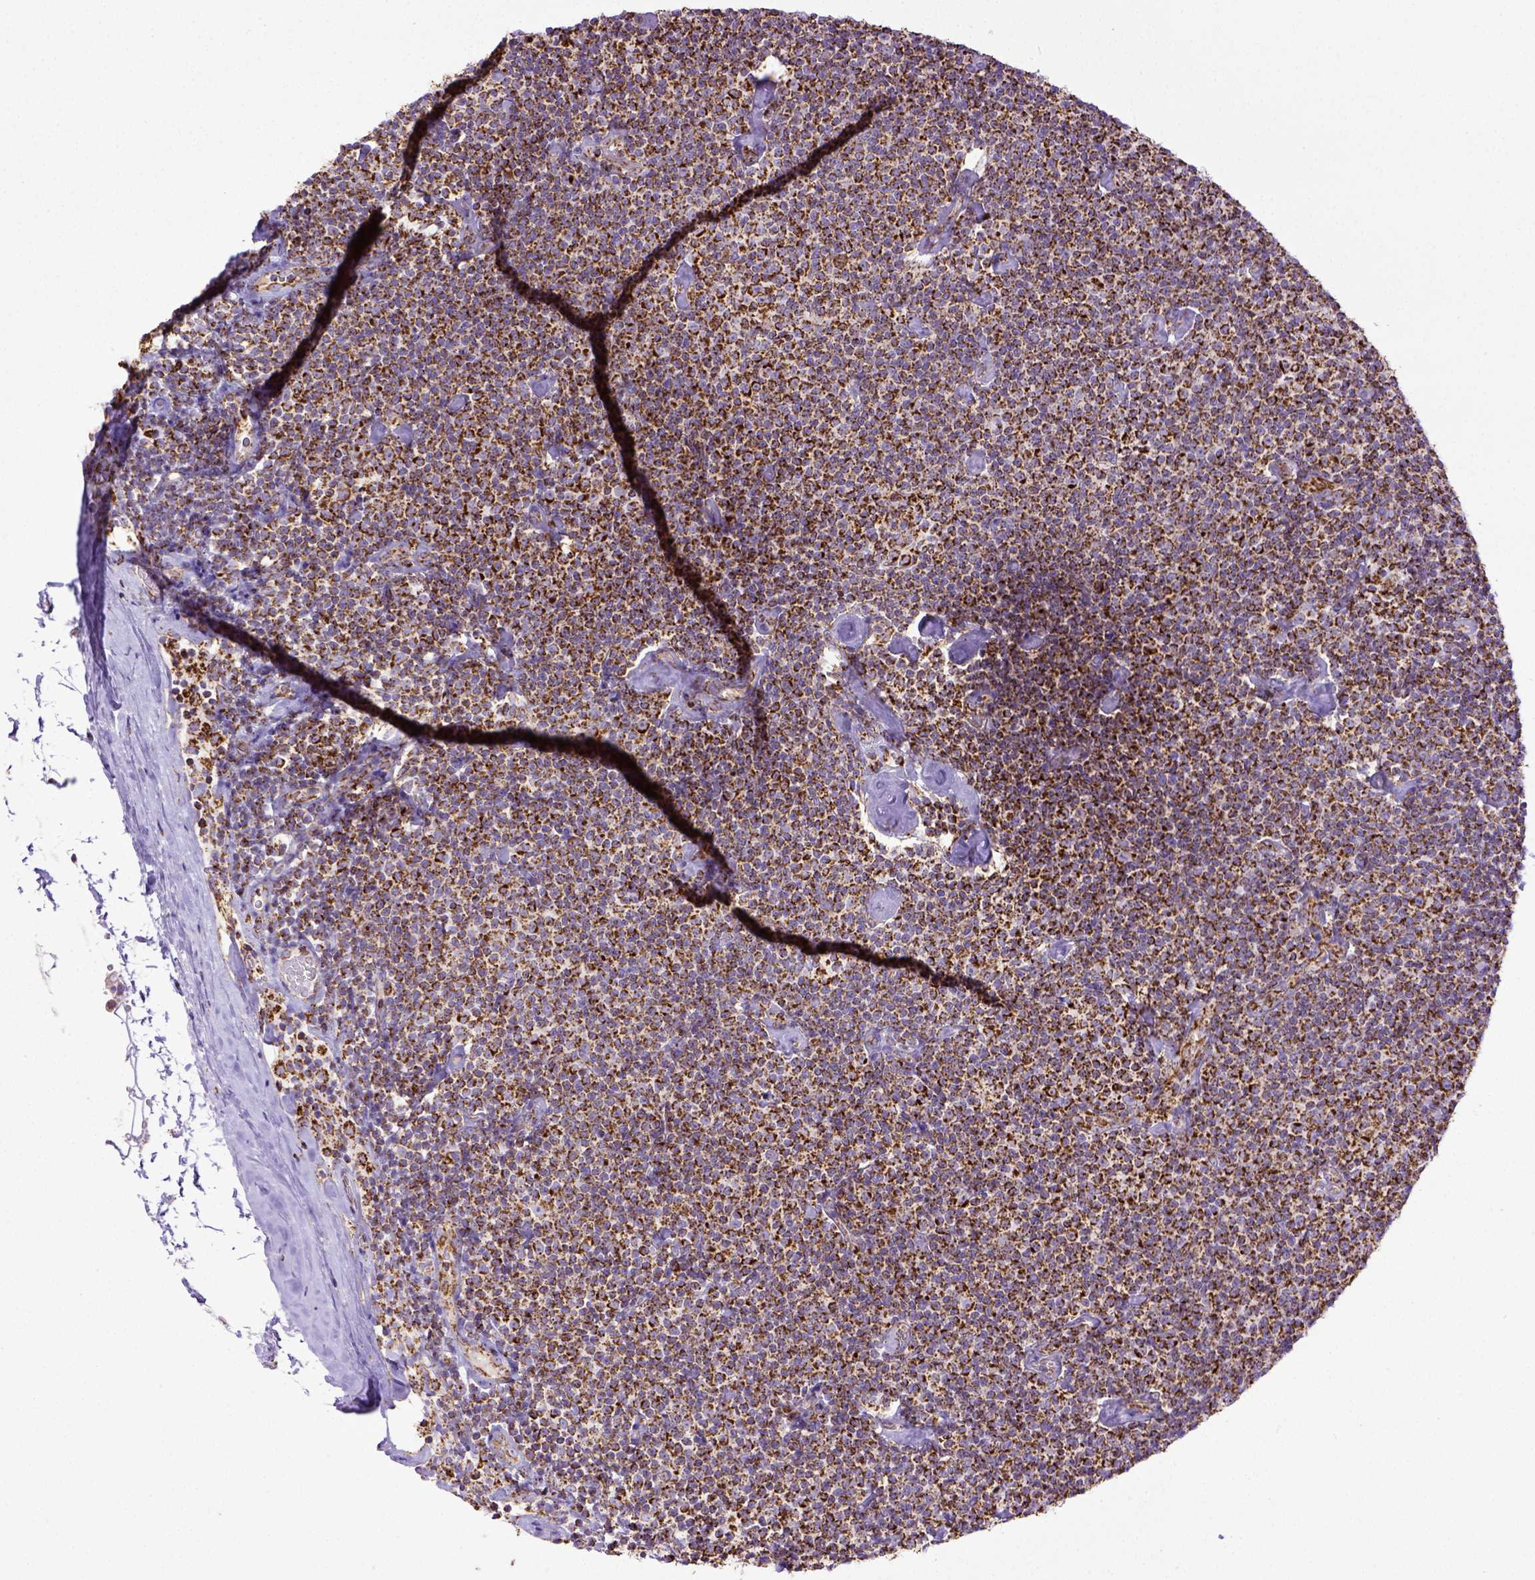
{"staining": {"intensity": "strong", "quantity": ">75%", "location": "cytoplasmic/membranous"}, "tissue": "lymphoma", "cell_type": "Tumor cells", "image_type": "cancer", "snomed": [{"axis": "morphology", "description": "Malignant lymphoma, non-Hodgkin's type, Low grade"}, {"axis": "topography", "description": "Lymph node"}], "caption": "Immunohistochemistry micrograph of neoplastic tissue: malignant lymphoma, non-Hodgkin's type (low-grade) stained using immunohistochemistry (IHC) shows high levels of strong protein expression localized specifically in the cytoplasmic/membranous of tumor cells, appearing as a cytoplasmic/membranous brown color.", "gene": "MT-CO1", "patient": {"sex": "male", "age": 81}}